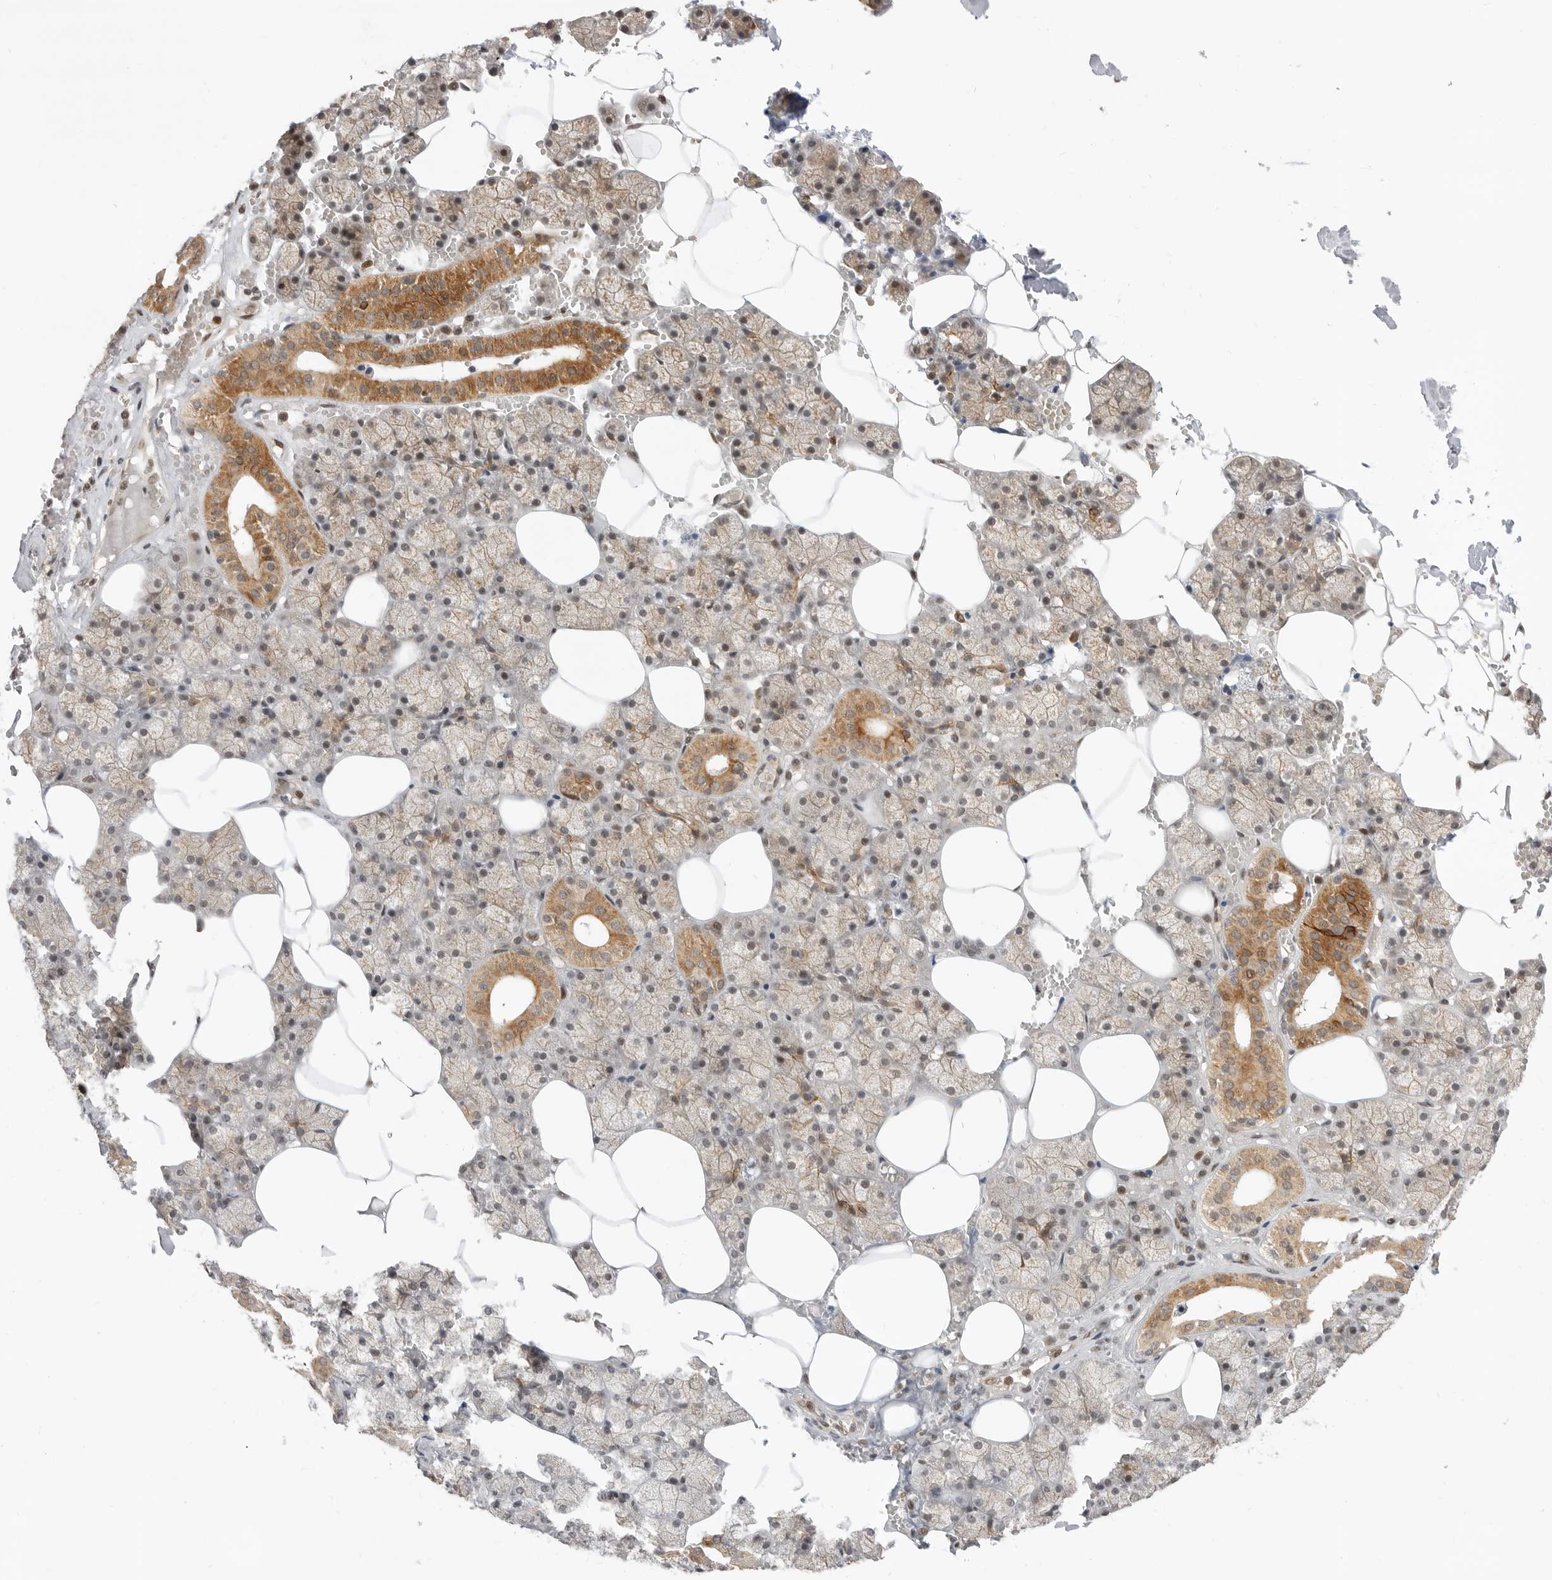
{"staining": {"intensity": "moderate", "quantity": ">75%", "location": "cytoplasmic/membranous"}, "tissue": "salivary gland", "cell_type": "Glandular cells", "image_type": "normal", "snomed": [{"axis": "morphology", "description": "Normal tissue, NOS"}, {"axis": "topography", "description": "Salivary gland"}], "caption": "Unremarkable salivary gland exhibits moderate cytoplasmic/membranous staining in approximately >75% of glandular cells.", "gene": "ALKAL1", "patient": {"sex": "male", "age": 62}}